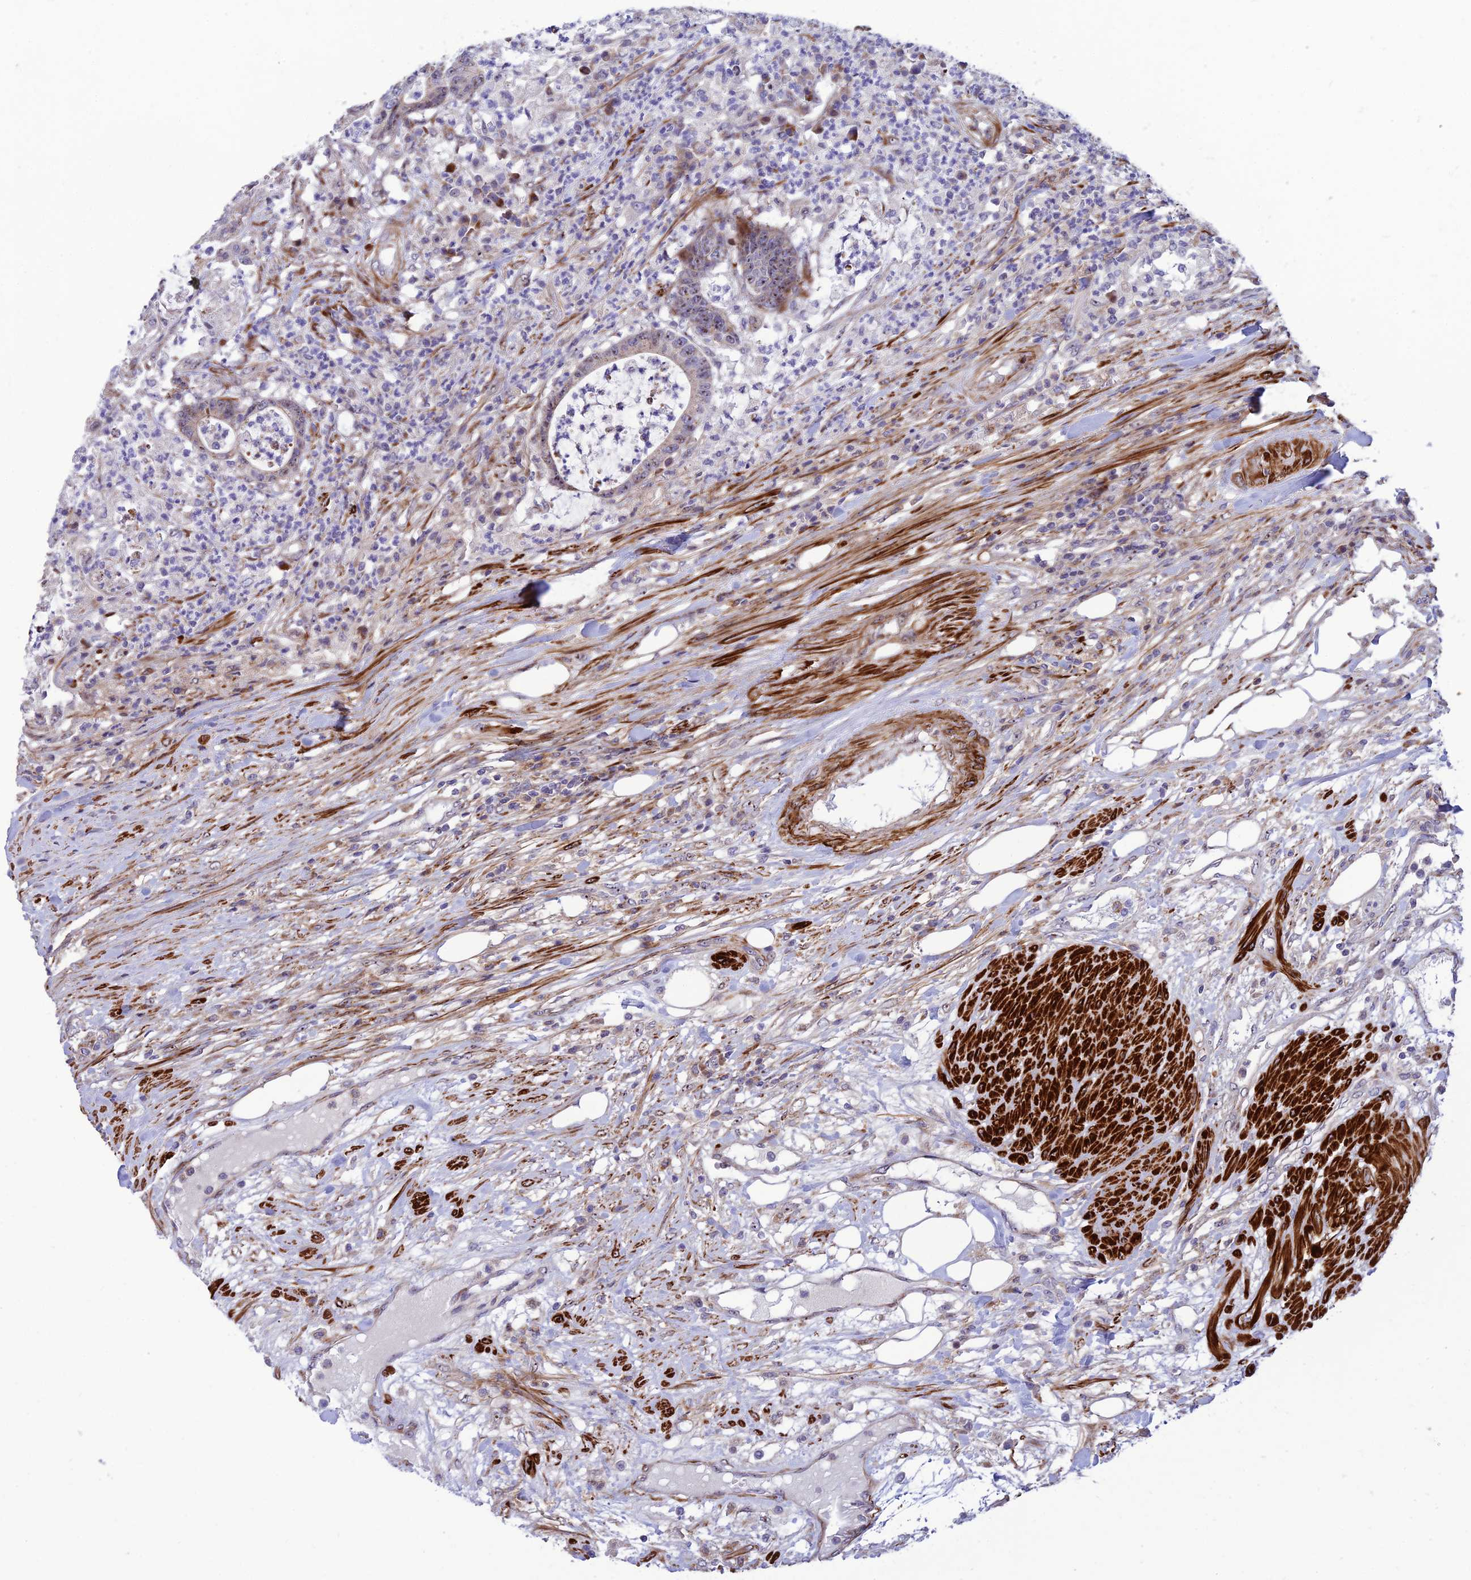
{"staining": {"intensity": "moderate", "quantity": "25%-75%", "location": "cytoplasmic/membranous,nuclear"}, "tissue": "colorectal cancer", "cell_type": "Tumor cells", "image_type": "cancer", "snomed": [{"axis": "morphology", "description": "Adenocarcinoma, NOS"}, {"axis": "topography", "description": "Colon"}], "caption": "Adenocarcinoma (colorectal) stained with DAB immunohistochemistry displays medium levels of moderate cytoplasmic/membranous and nuclear expression in about 25%-75% of tumor cells.", "gene": "KBTBD7", "patient": {"sex": "female", "age": 84}}